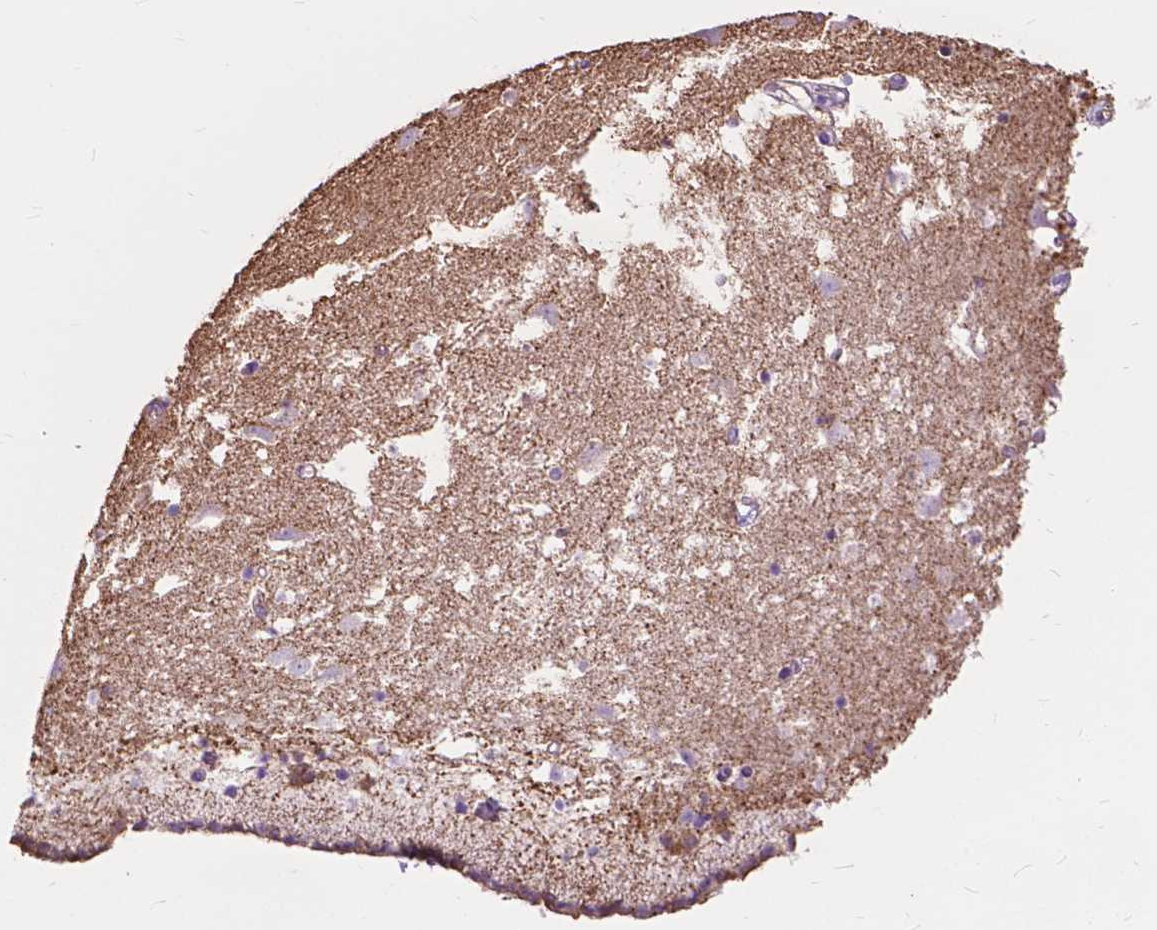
{"staining": {"intensity": "negative", "quantity": "none", "location": "none"}, "tissue": "caudate", "cell_type": "Glial cells", "image_type": "normal", "snomed": [{"axis": "morphology", "description": "Normal tissue, NOS"}, {"axis": "topography", "description": "Lateral ventricle wall"}], "caption": "Photomicrograph shows no significant protein positivity in glial cells of unremarkable caudate.", "gene": "PCDHA12", "patient": {"sex": "female", "age": 42}}